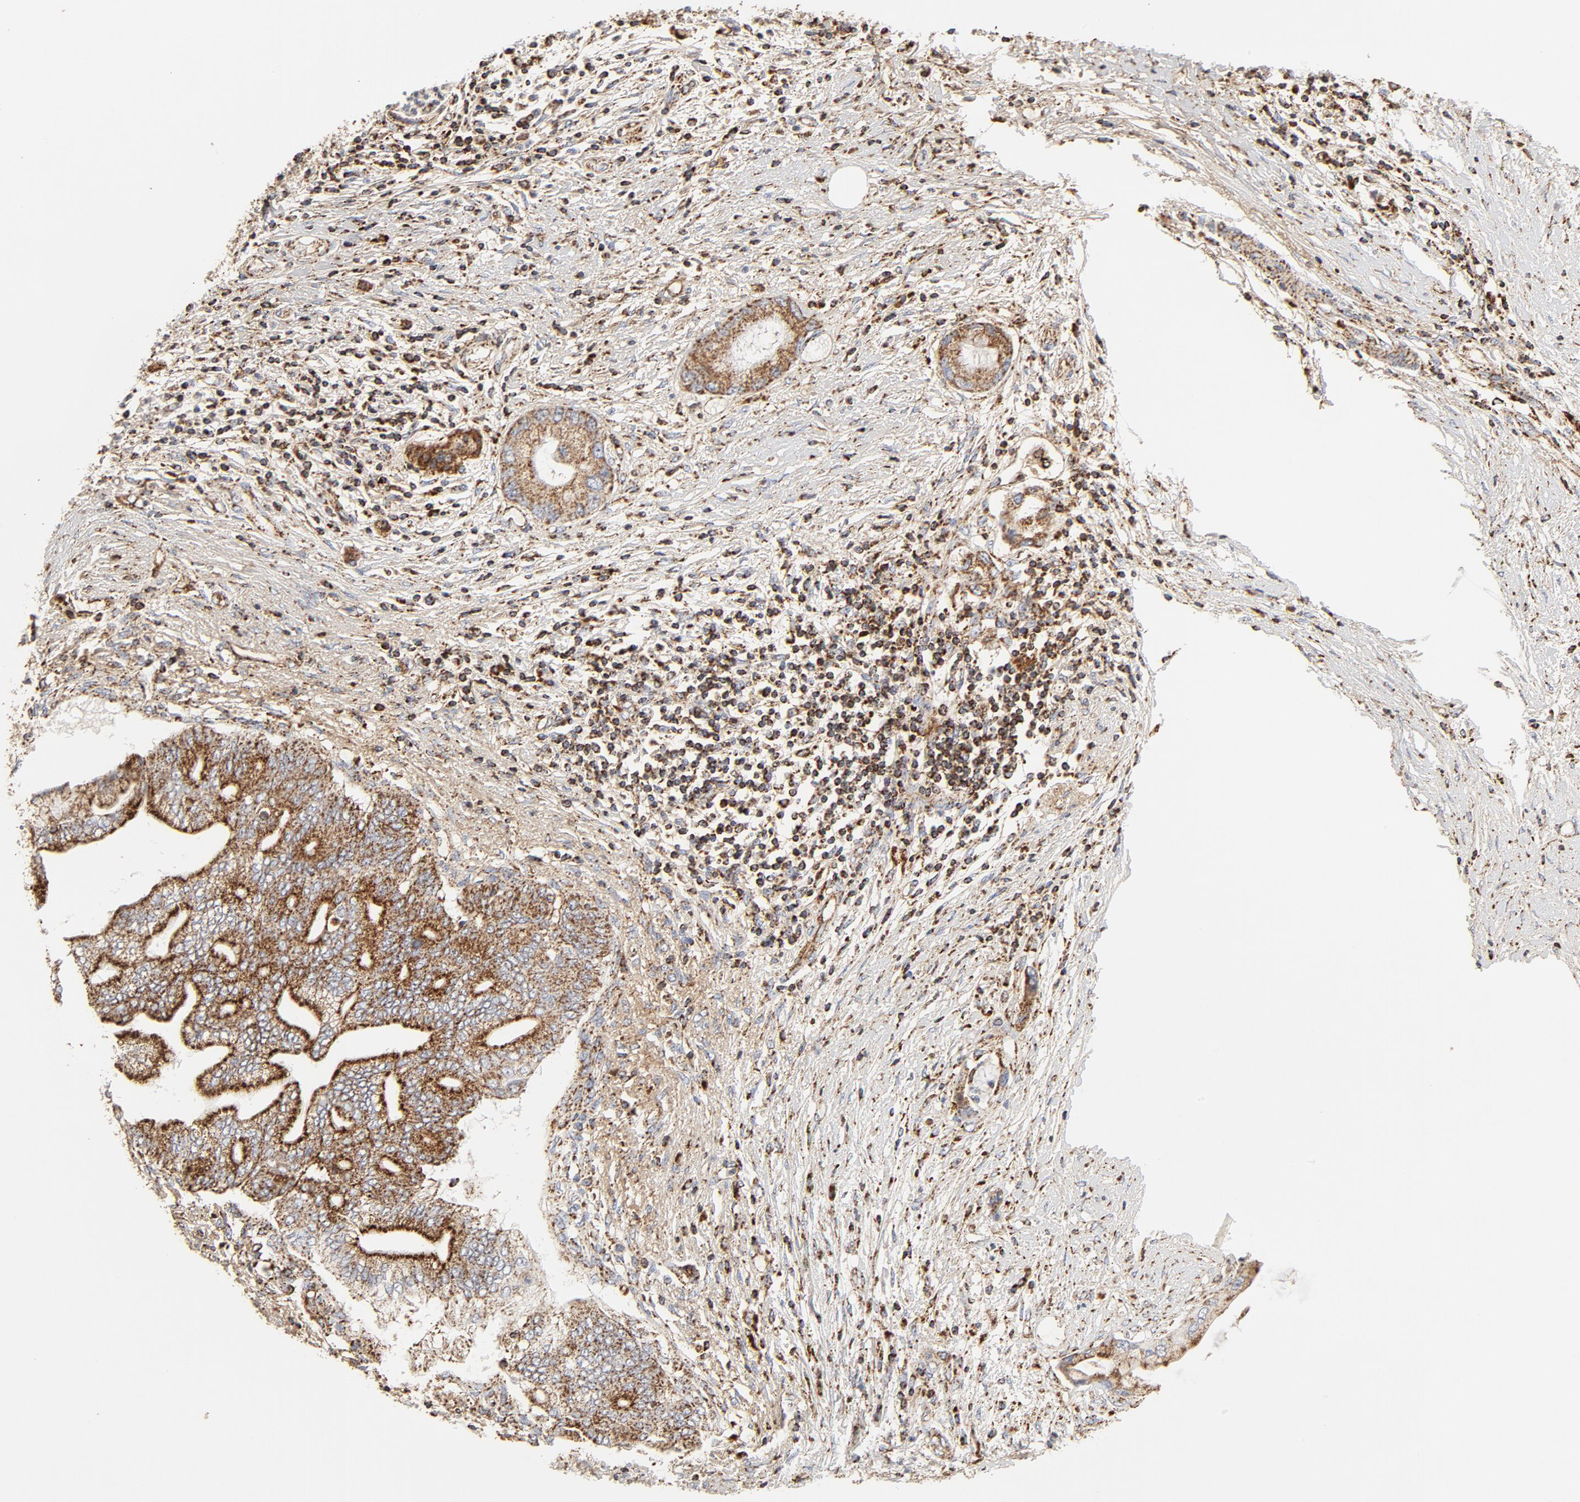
{"staining": {"intensity": "moderate", "quantity": ">75%", "location": "cytoplasmic/membranous"}, "tissue": "pancreatic cancer", "cell_type": "Tumor cells", "image_type": "cancer", "snomed": [{"axis": "morphology", "description": "Adenocarcinoma, NOS"}, {"axis": "topography", "description": "Pancreas"}], "caption": "Immunohistochemistry (IHC) photomicrograph of pancreatic adenocarcinoma stained for a protein (brown), which demonstrates medium levels of moderate cytoplasmic/membranous staining in about >75% of tumor cells.", "gene": "PCNX4", "patient": {"sex": "female", "age": 59}}